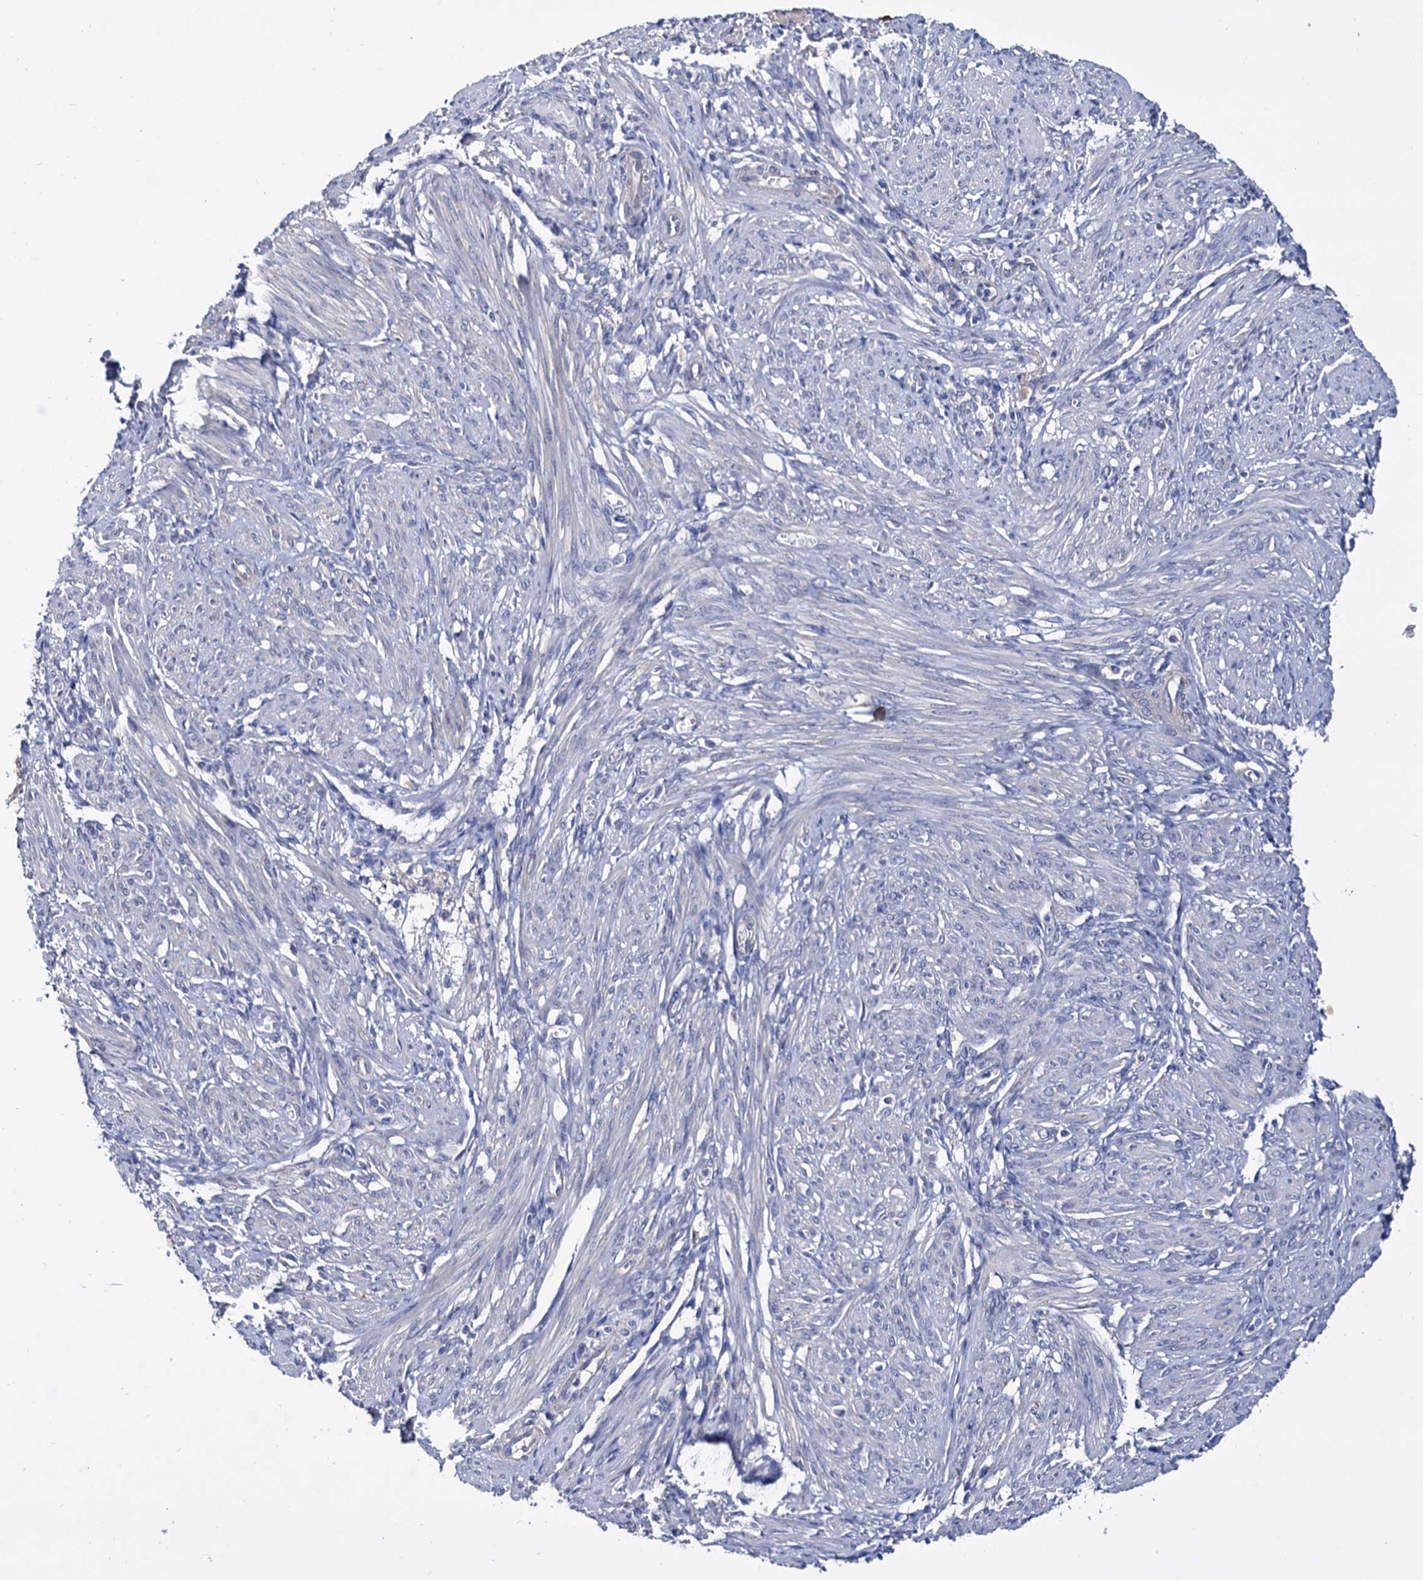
{"staining": {"intensity": "negative", "quantity": "none", "location": "none"}, "tissue": "smooth muscle", "cell_type": "Smooth muscle cells", "image_type": "normal", "snomed": [{"axis": "morphology", "description": "Normal tissue, NOS"}, {"axis": "topography", "description": "Smooth muscle"}], "caption": "Immunohistochemistry micrograph of benign human smooth muscle stained for a protein (brown), which displays no expression in smooth muscle cells.", "gene": "NPAS4", "patient": {"sex": "female", "age": 39}}